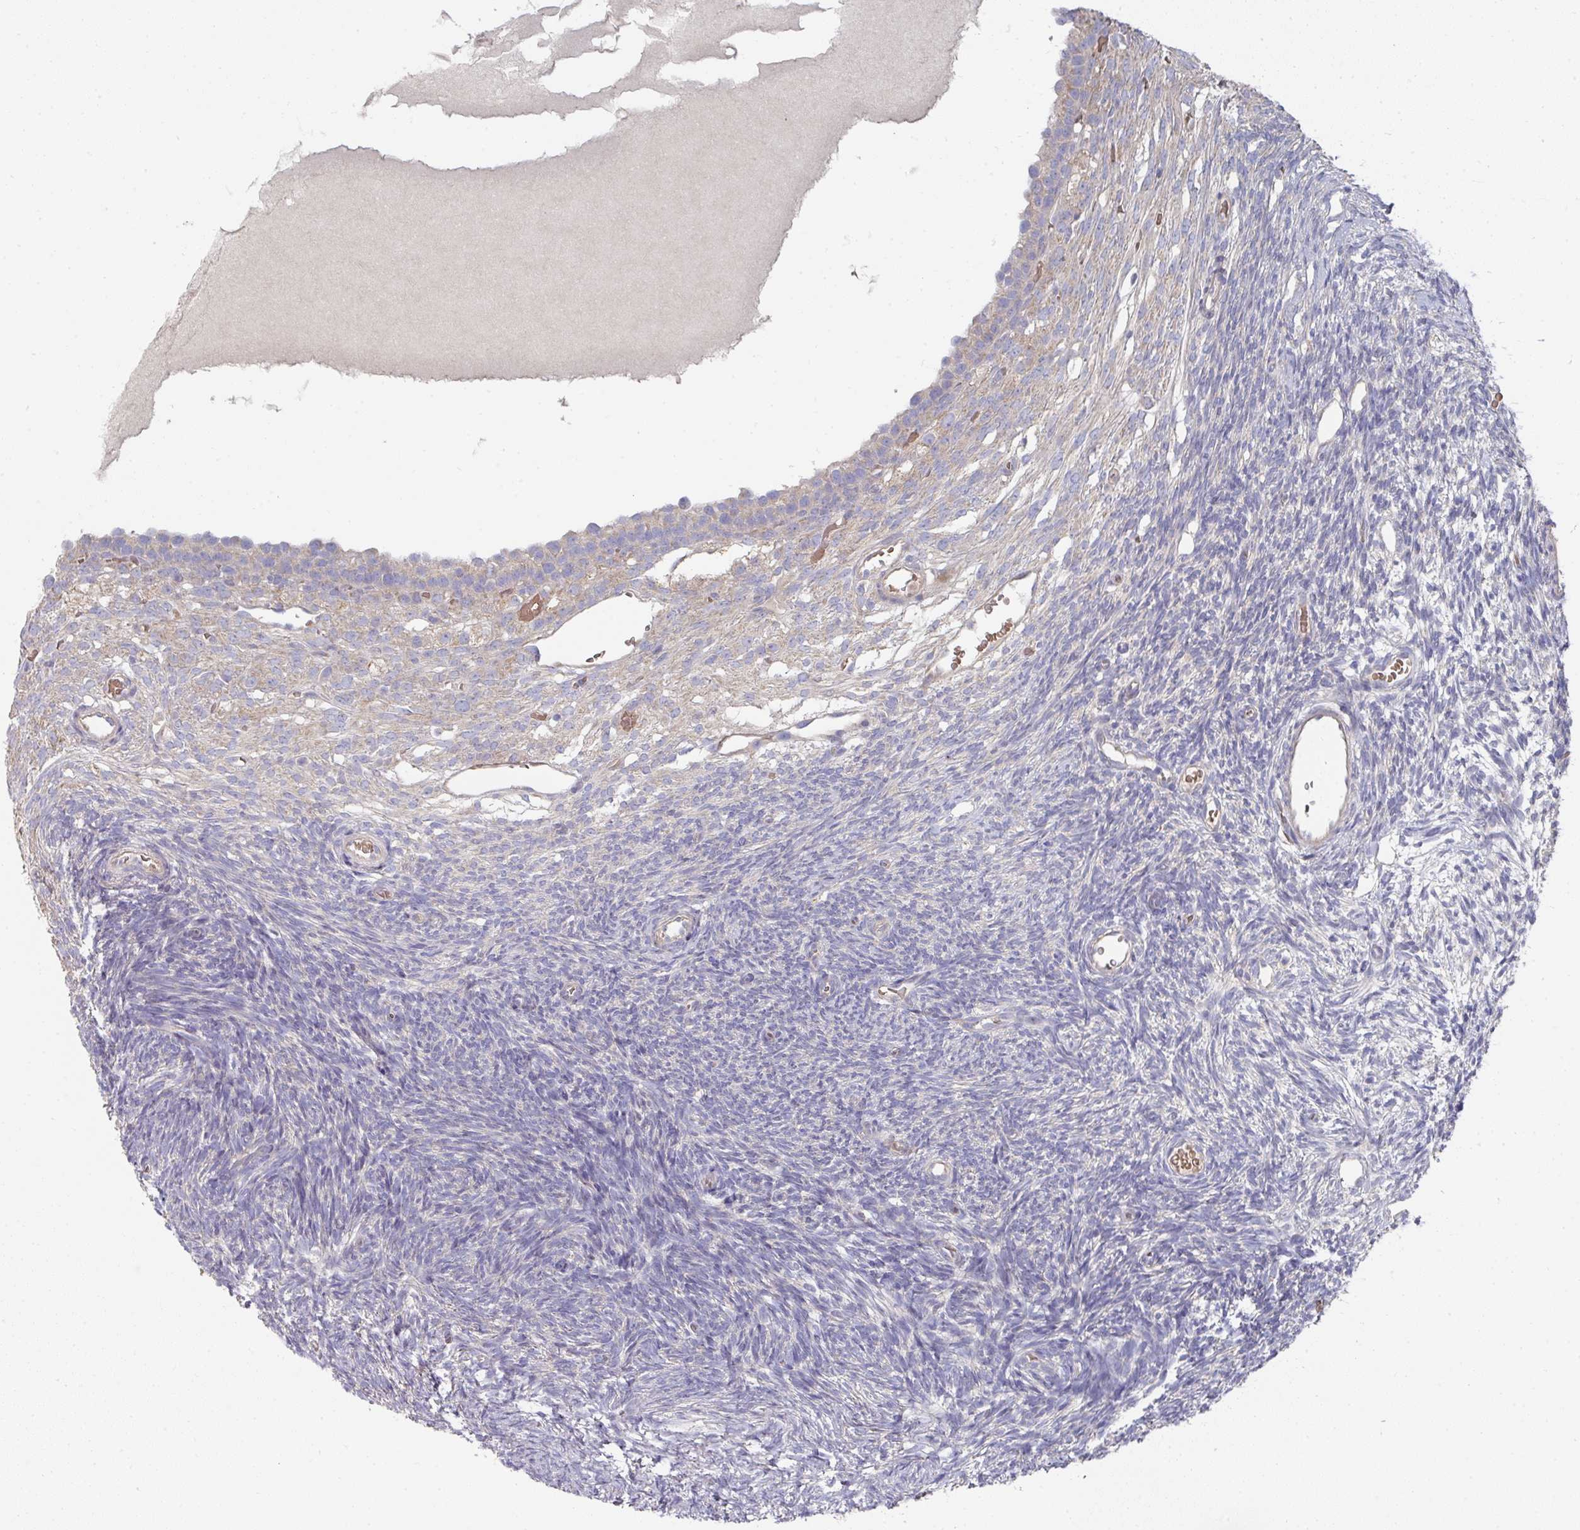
{"staining": {"intensity": "weak", "quantity": "<25%", "location": "cytoplasmic/membranous"}, "tissue": "ovary", "cell_type": "Follicle cells", "image_type": "normal", "snomed": [{"axis": "morphology", "description": "Normal tissue, NOS"}, {"axis": "topography", "description": "Ovary"}], "caption": "IHC of normal human ovary demonstrates no positivity in follicle cells. (IHC, brightfield microscopy, high magnification).", "gene": "PYROXD2", "patient": {"sex": "female", "age": 39}}